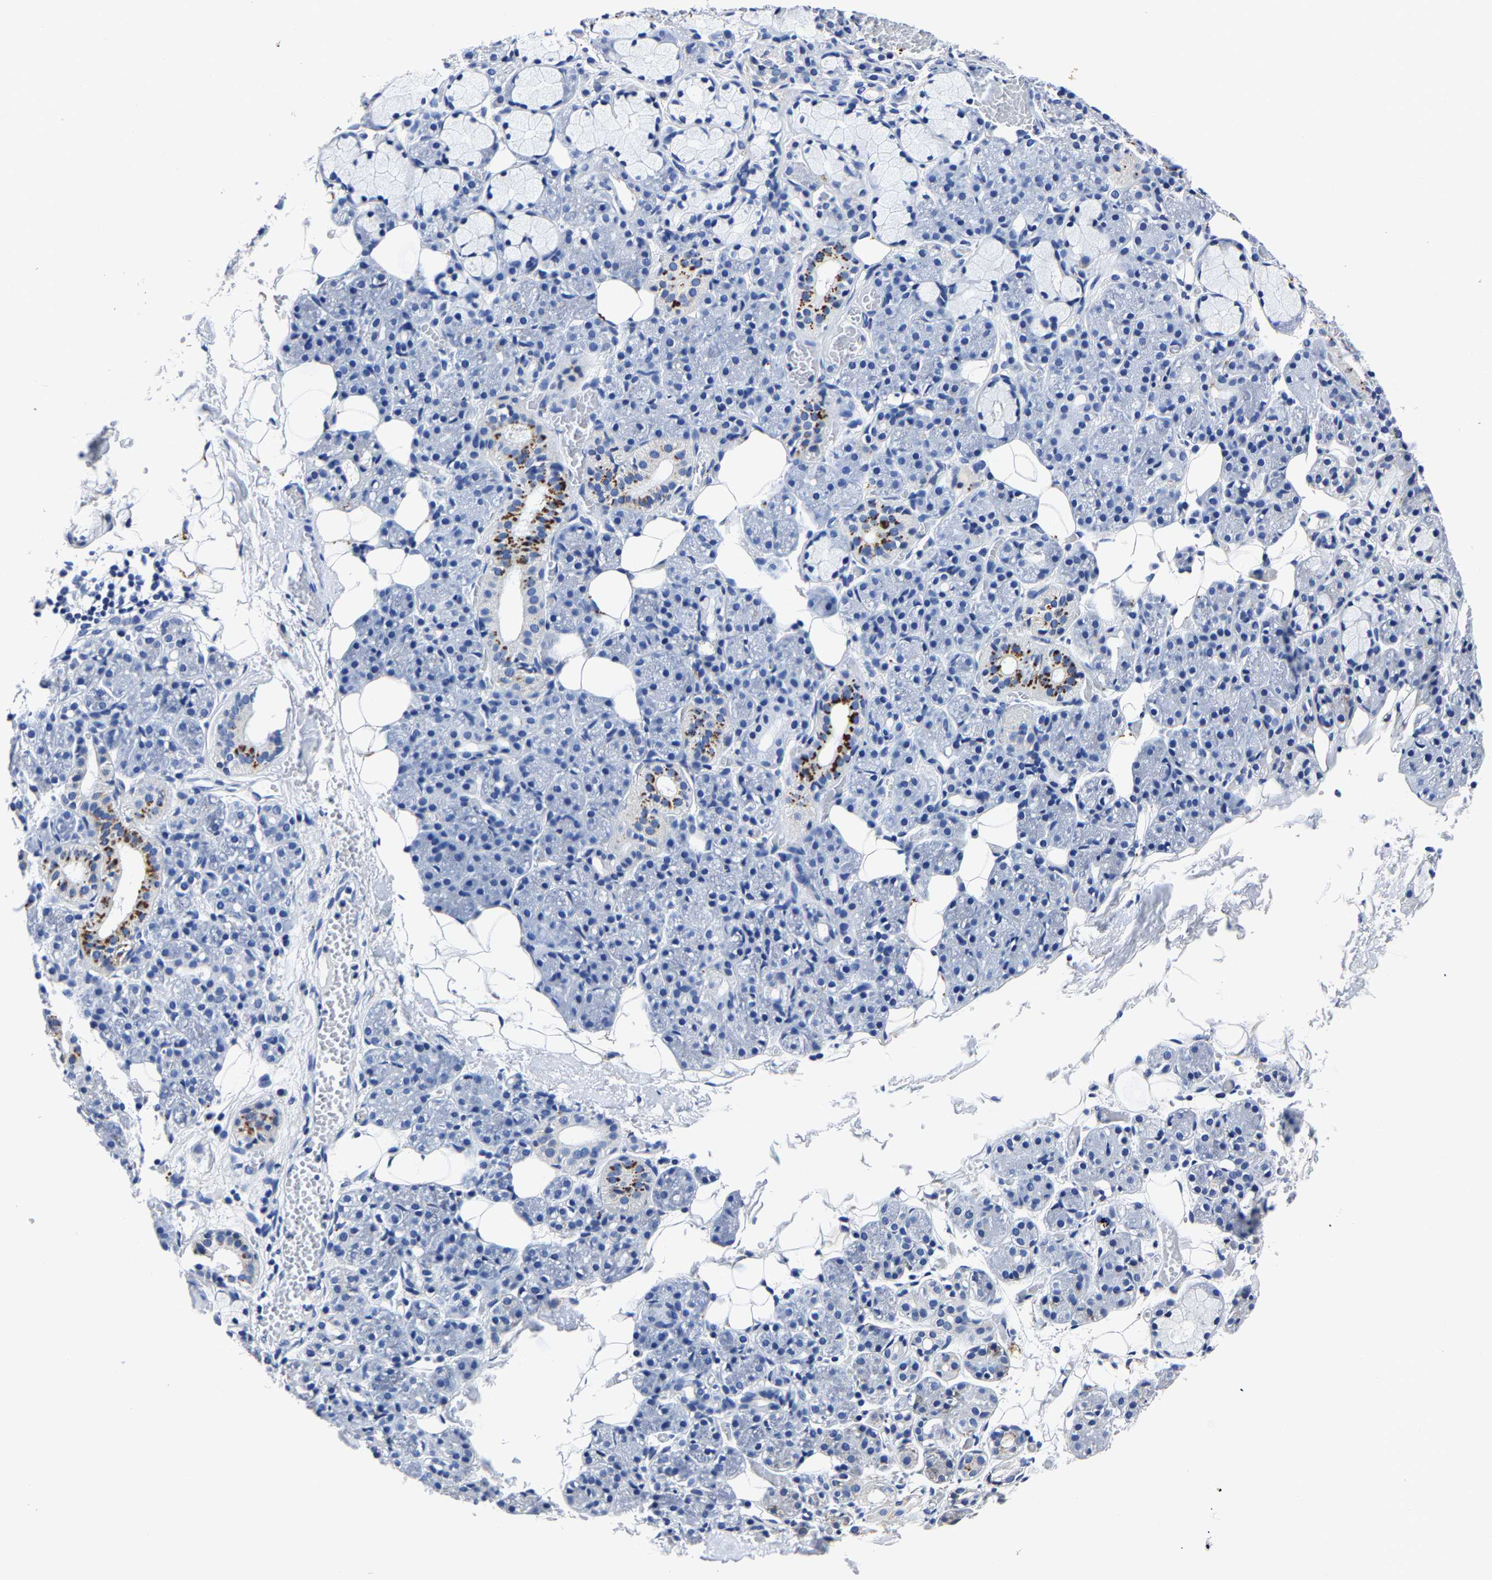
{"staining": {"intensity": "strong", "quantity": "<25%", "location": "cytoplasmic/membranous"}, "tissue": "salivary gland", "cell_type": "Glandular cells", "image_type": "normal", "snomed": [{"axis": "morphology", "description": "Normal tissue, NOS"}, {"axis": "topography", "description": "Salivary gland"}], "caption": "Protein expression analysis of unremarkable salivary gland displays strong cytoplasmic/membranous staining in approximately <25% of glandular cells. (Brightfield microscopy of DAB IHC at high magnification).", "gene": "PSPH", "patient": {"sex": "male", "age": 63}}